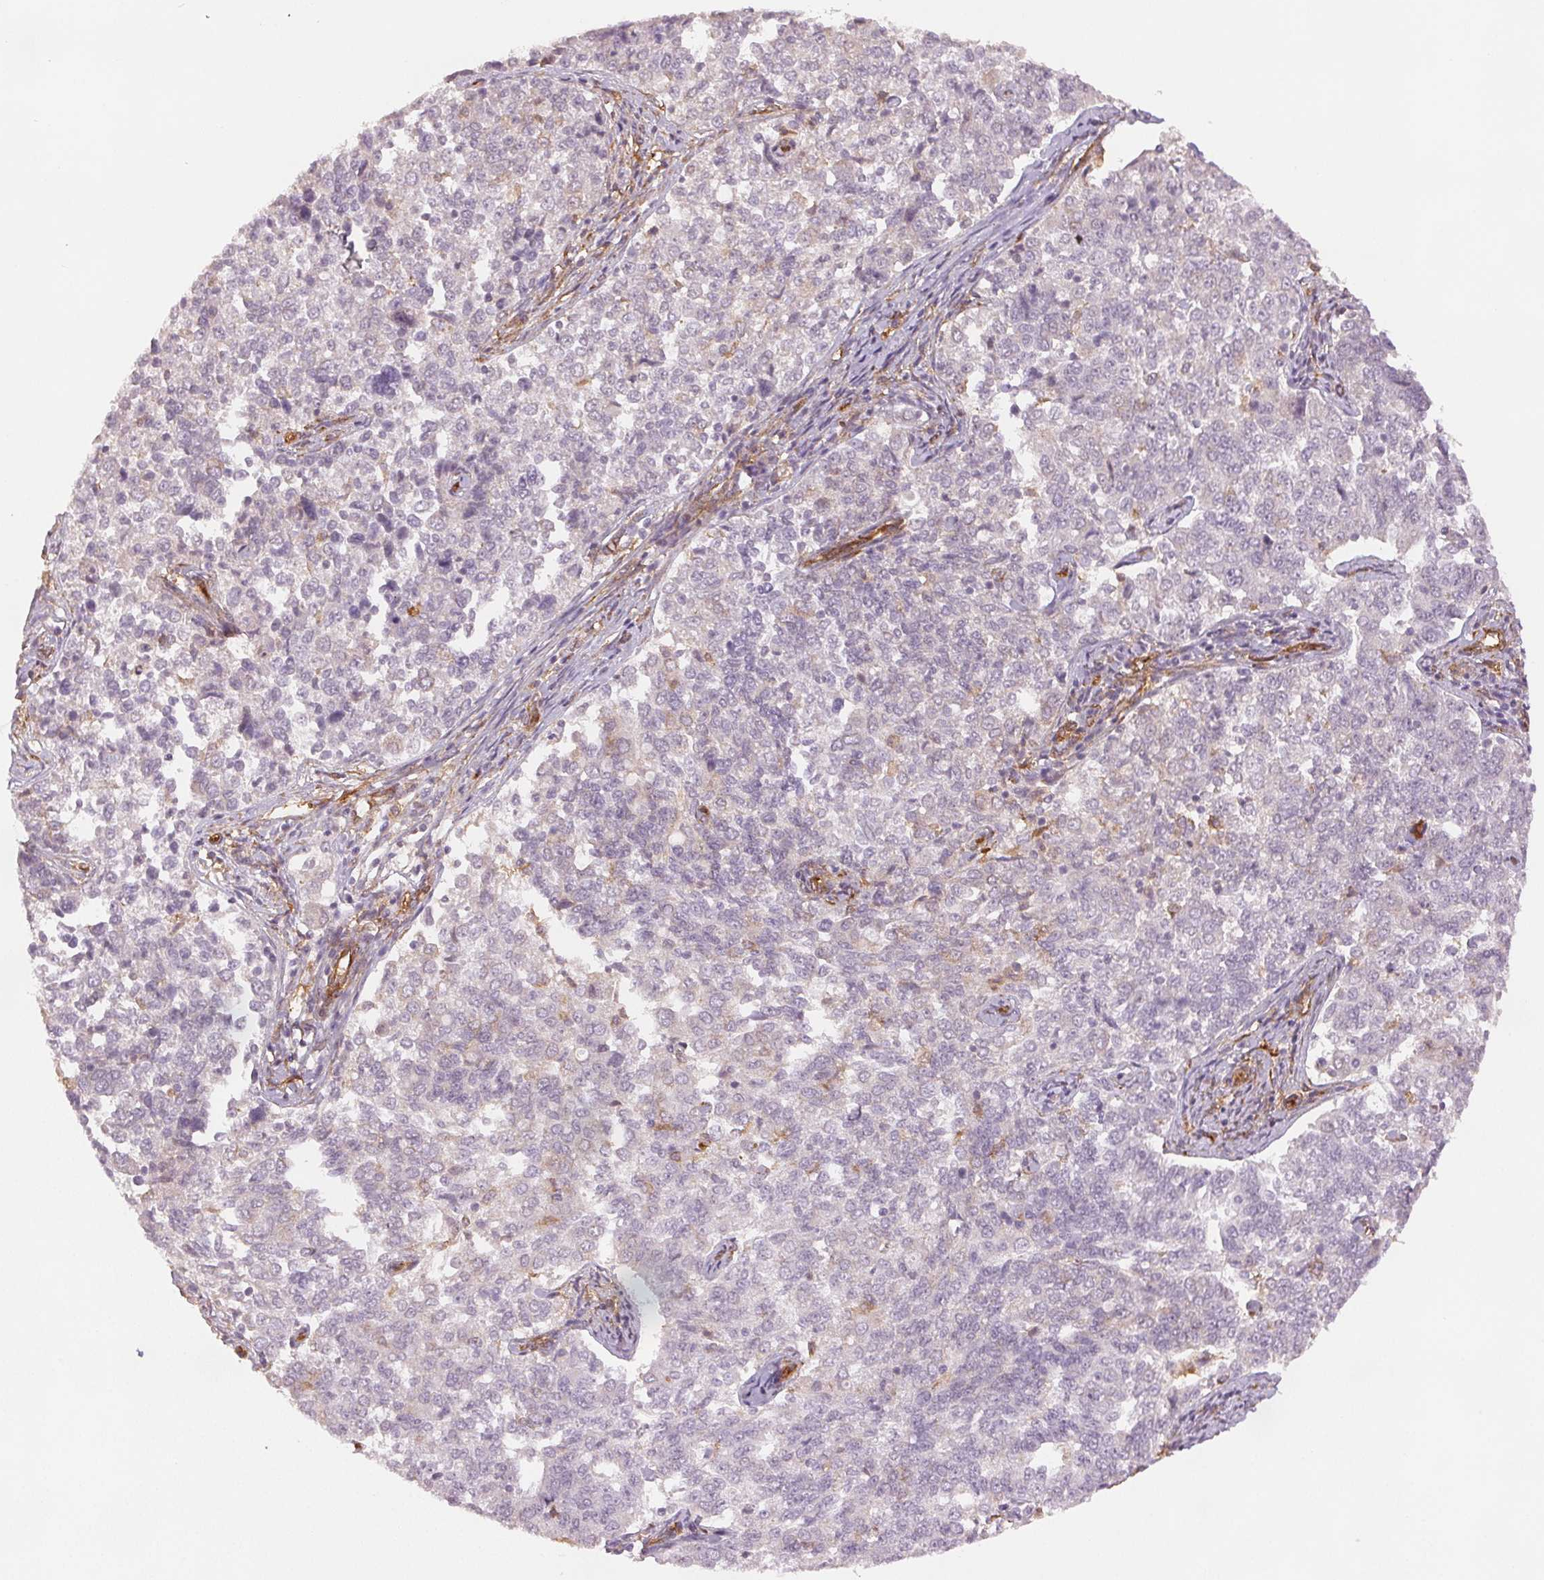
{"staining": {"intensity": "negative", "quantity": "none", "location": "none"}, "tissue": "endometrial cancer", "cell_type": "Tumor cells", "image_type": "cancer", "snomed": [{"axis": "morphology", "description": "Adenocarcinoma, NOS"}, {"axis": "topography", "description": "Endometrium"}], "caption": "This is a histopathology image of immunohistochemistry (IHC) staining of adenocarcinoma (endometrial), which shows no expression in tumor cells. Brightfield microscopy of immunohistochemistry (IHC) stained with DAB (brown) and hematoxylin (blue), captured at high magnification.", "gene": "DIAPH2", "patient": {"sex": "female", "age": 43}}